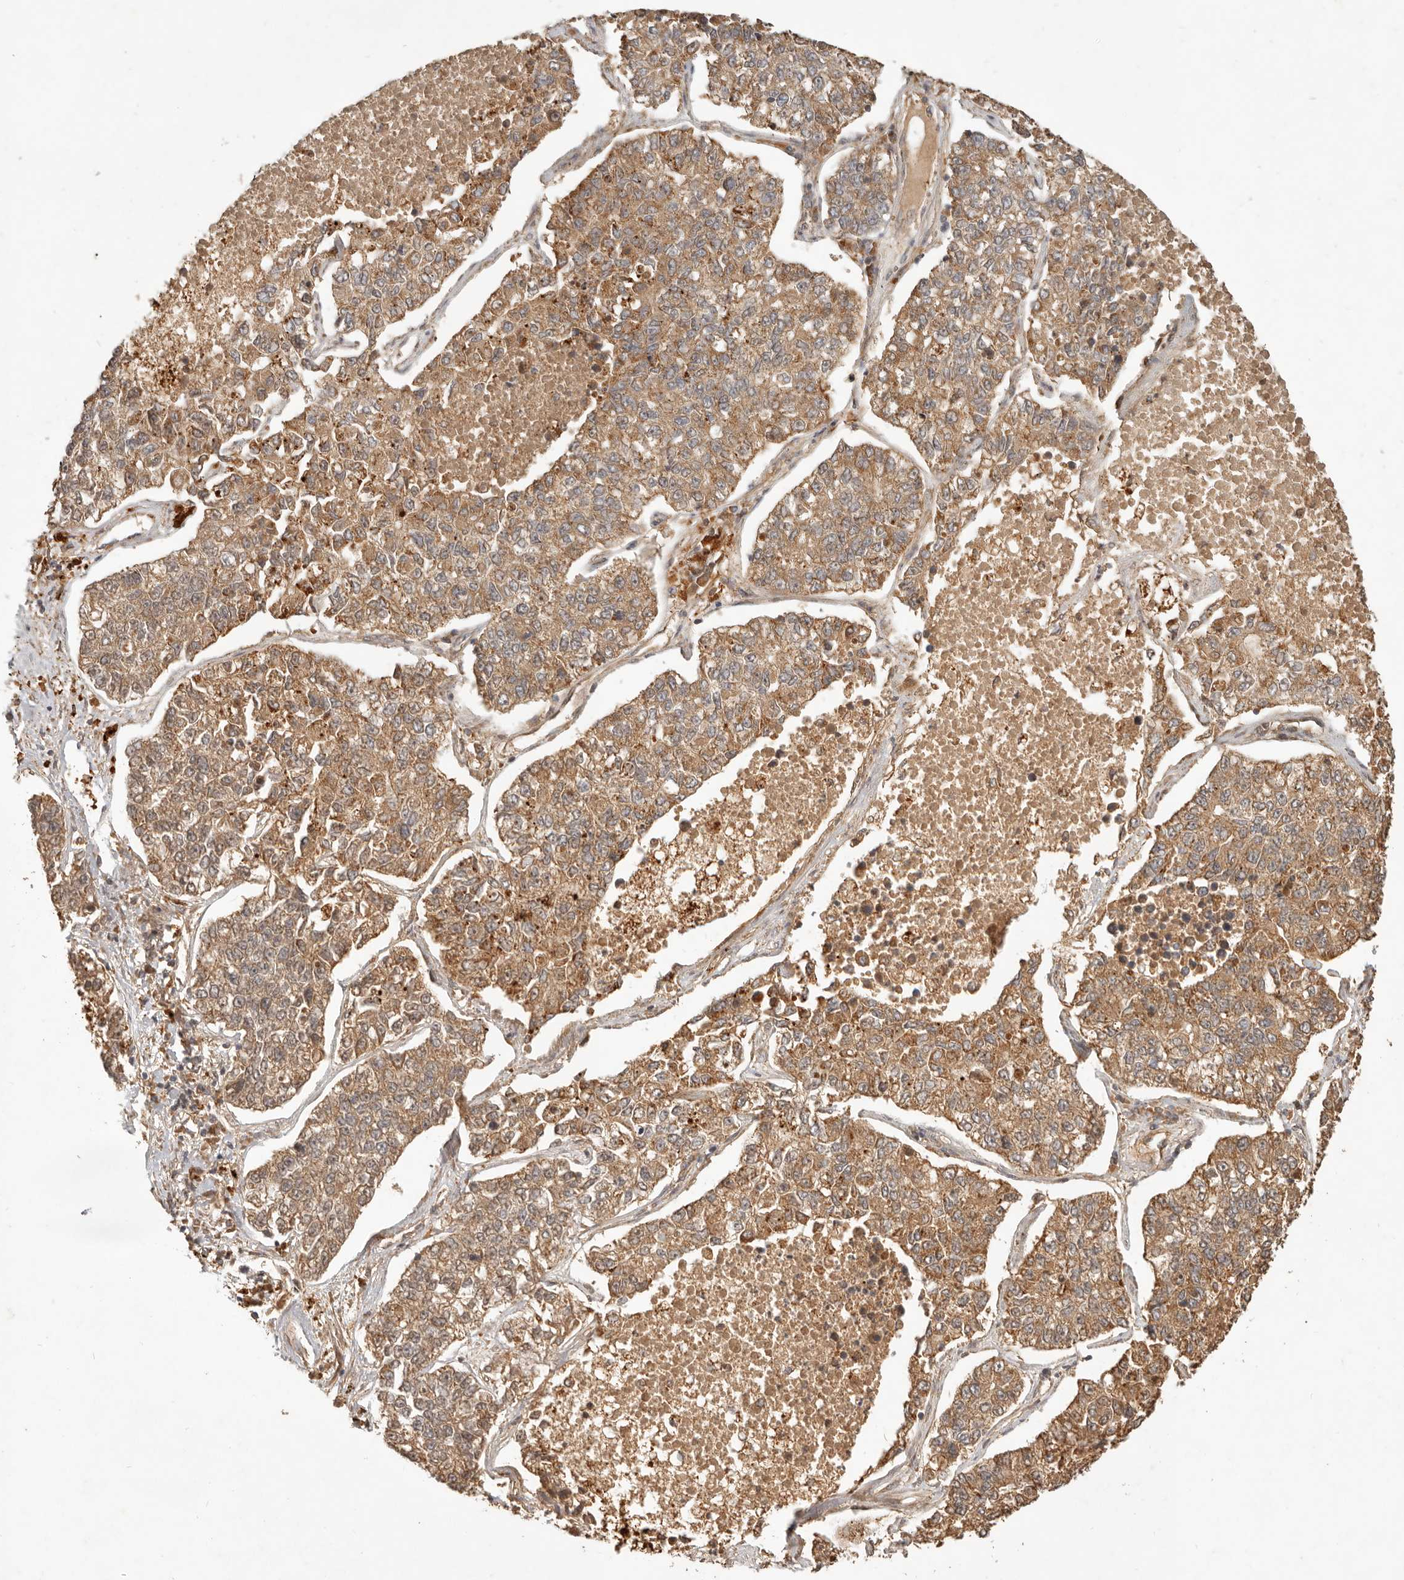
{"staining": {"intensity": "moderate", "quantity": ">75%", "location": "cytoplasmic/membranous"}, "tissue": "lung cancer", "cell_type": "Tumor cells", "image_type": "cancer", "snomed": [{"axis": "morphology", "description": "Adenocarcinoma, NOS"}, {"axis": "topography", "description": "Lung"}], "caption": "The immunohistochemical stain highlights moderate cytoplasmic/membranous staining in tumor cells of lung cancer (adenocarcinoma) tissue.", "gene": "CLEC4C", "patient": {"sex": "male", "age": 49}}